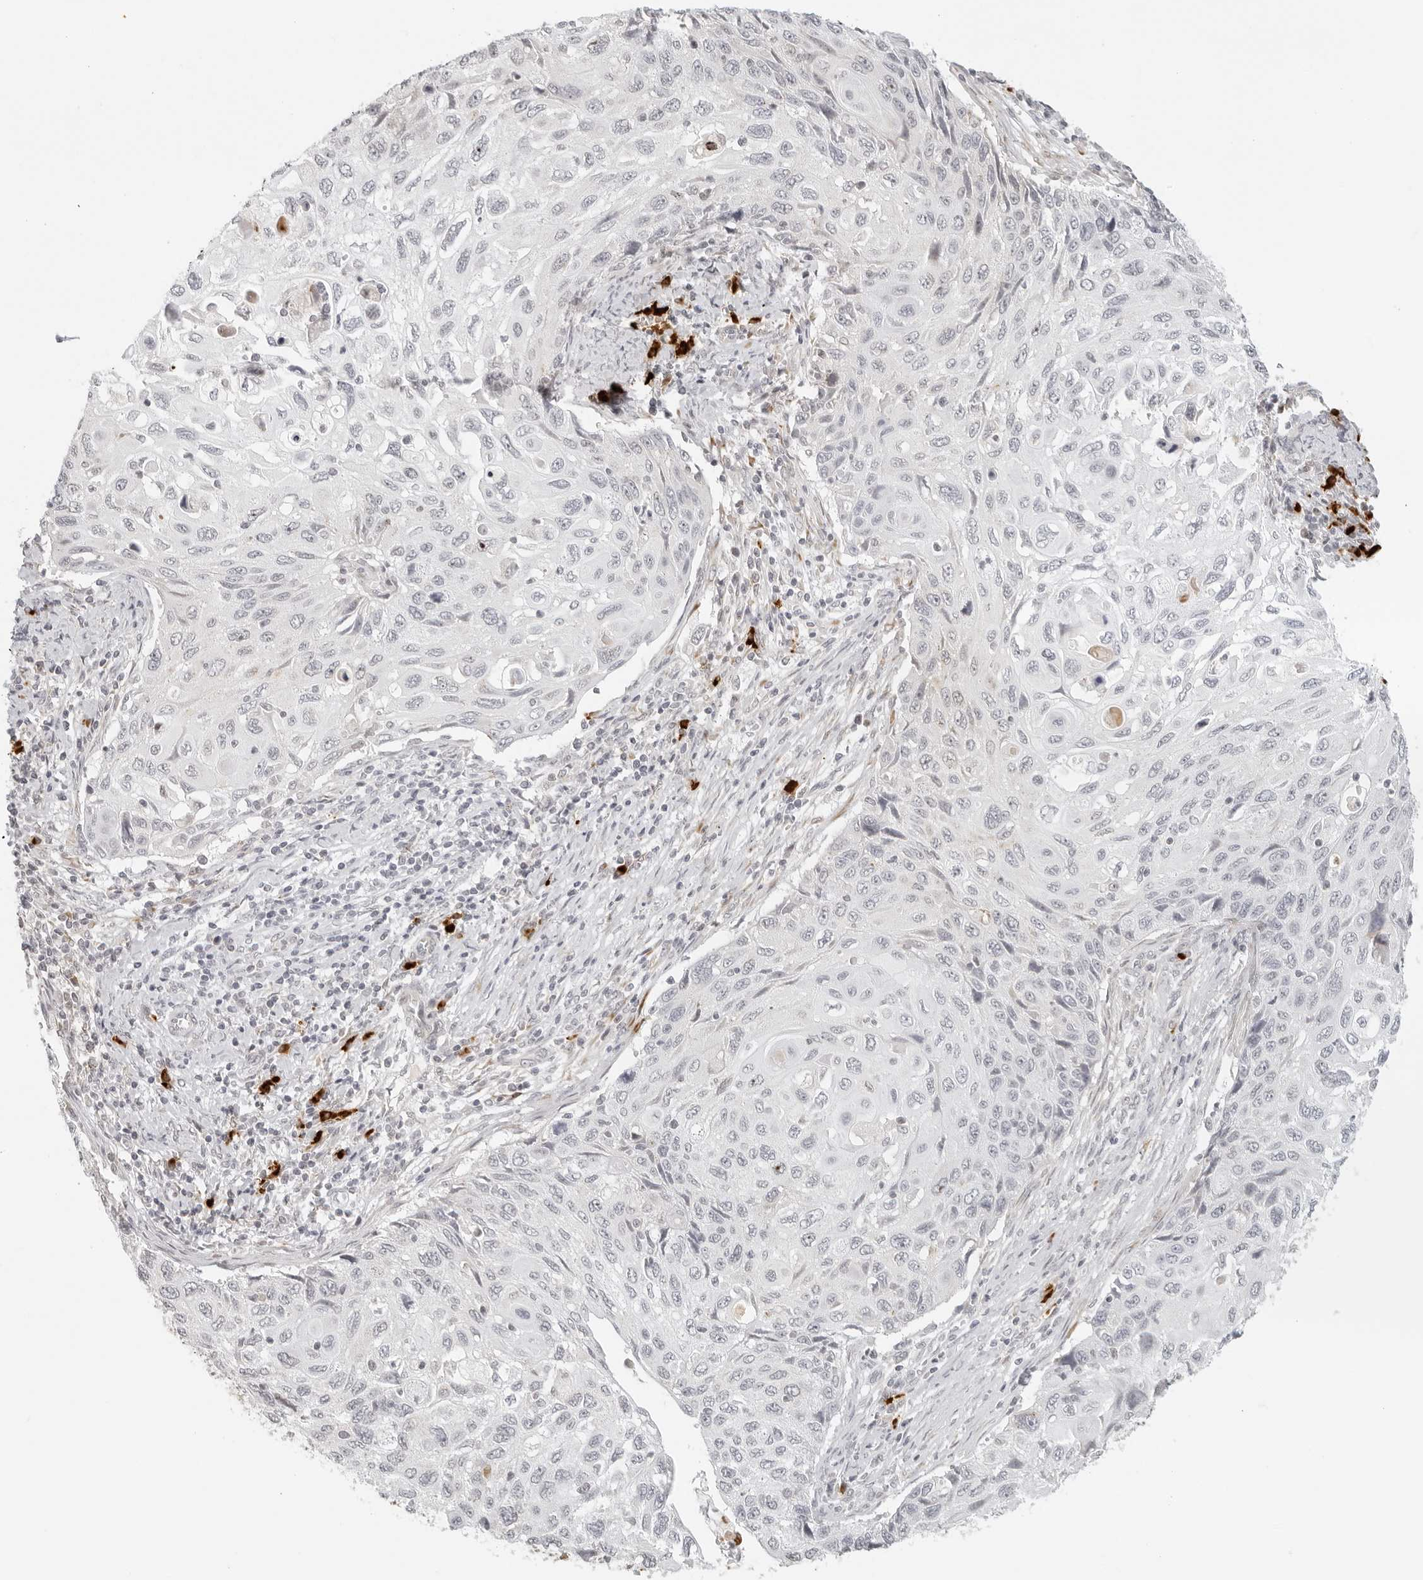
{"staining": {"intensity": "negative", "quantity": "none", "location": "none"}, "tissue": "cervical cancer", "cell_type": "Tumor cells", "image_type": "cancer", "snomed": [{"axis": "morphology", "description": "Squamous cell carcinoma, NOS"}, {"axis": "topography", "description": "Cervix"}], "caption": "Histopathology image shows no protein expression in tumor cells of cervical squamous cell carcinoma tissue.", "gene": "ZNF678", "patient": {"sex": "female", "age": 70}}